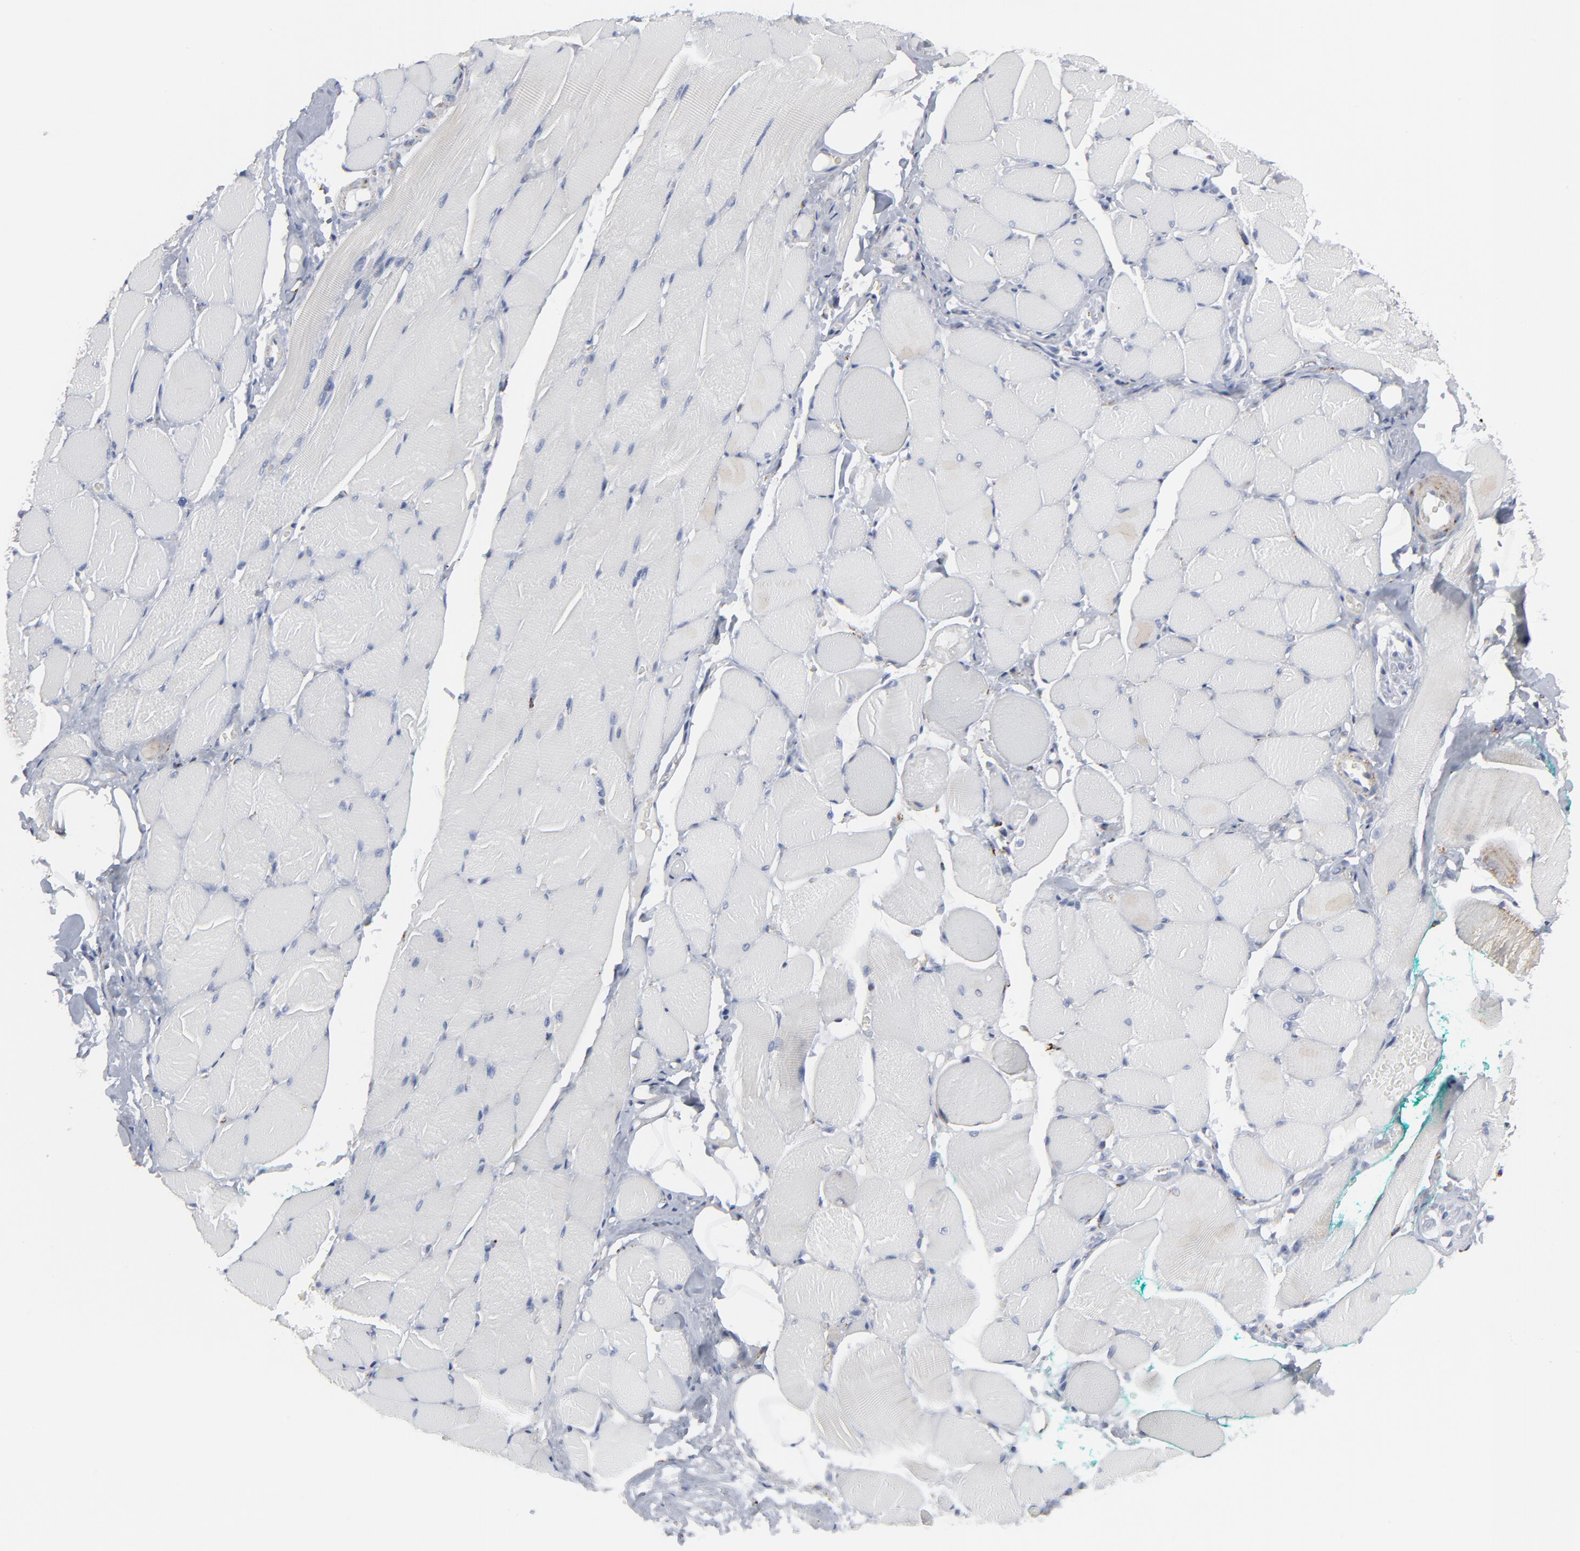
{"staining": {"intensity": "negative", "quantity": "none", "location": "none"}, "tissue": "skeletal muscle", "cell_type": "Myocytes", "image_type": "normal", "snomed": [{"axis": "morphology", "description": "Normal tissue, NOS"}, {"axis": "topography", "description": "Skeletal muscle"}, {"axis": "topography", "description": "Peripheral nerve tissue"}], "caption": "This is a micrograph of immunohistochemistry (IHC) staining of unremarkable skeletal muscle, which shows no expression in myocytes. The staining was performed using DAB to visualize the protein expression in brown, while the nuclei were stained in blue with hematoxylin (Magnification: 20x).", "gene": "TXNRD2", "patient": {"sex": "female", "age": 84}}